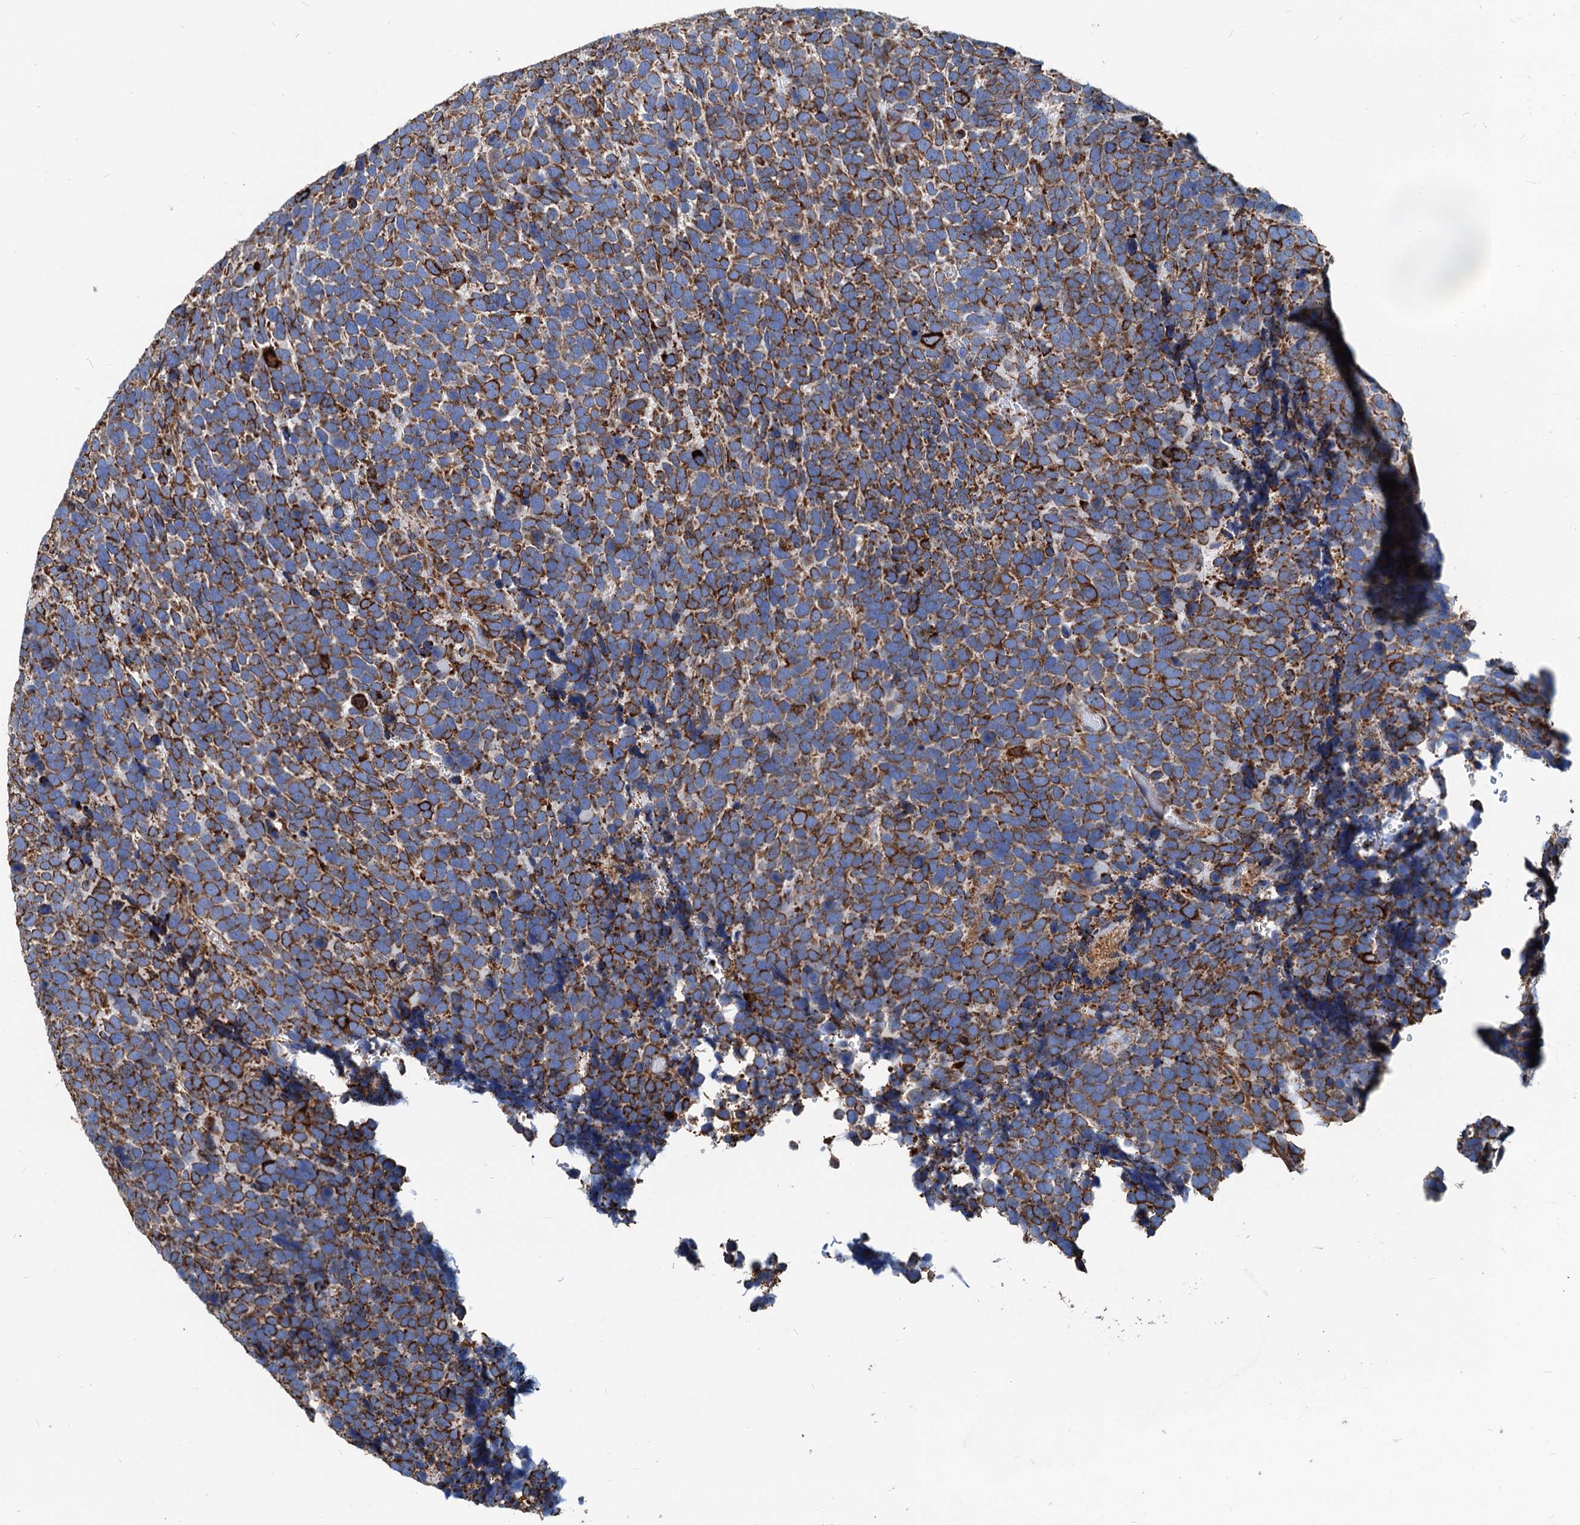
{"staining": {"intensity": "moderate", "quantity": ">75%", "location": "cytoplasmic/membranous"}, "tissue": "urothelial cancer", "cell_type": "Tumor cells", "image_type": "cancer", "snomed": [{"axis": "morphology", "description": "Urothelial carcinoma, High grade"}, {"axis": "topography", "description": "Urinary bladder"}], "caption": "A micrograph showing moderate cytoplasmic/membranous expression in about >75% of tumor cells in urothelial carcinoma (high-grade), as visualized by brown immunohistochemical staining.", "gene": "HSPA5", "patient": {"sex": "female", "age": 82}}